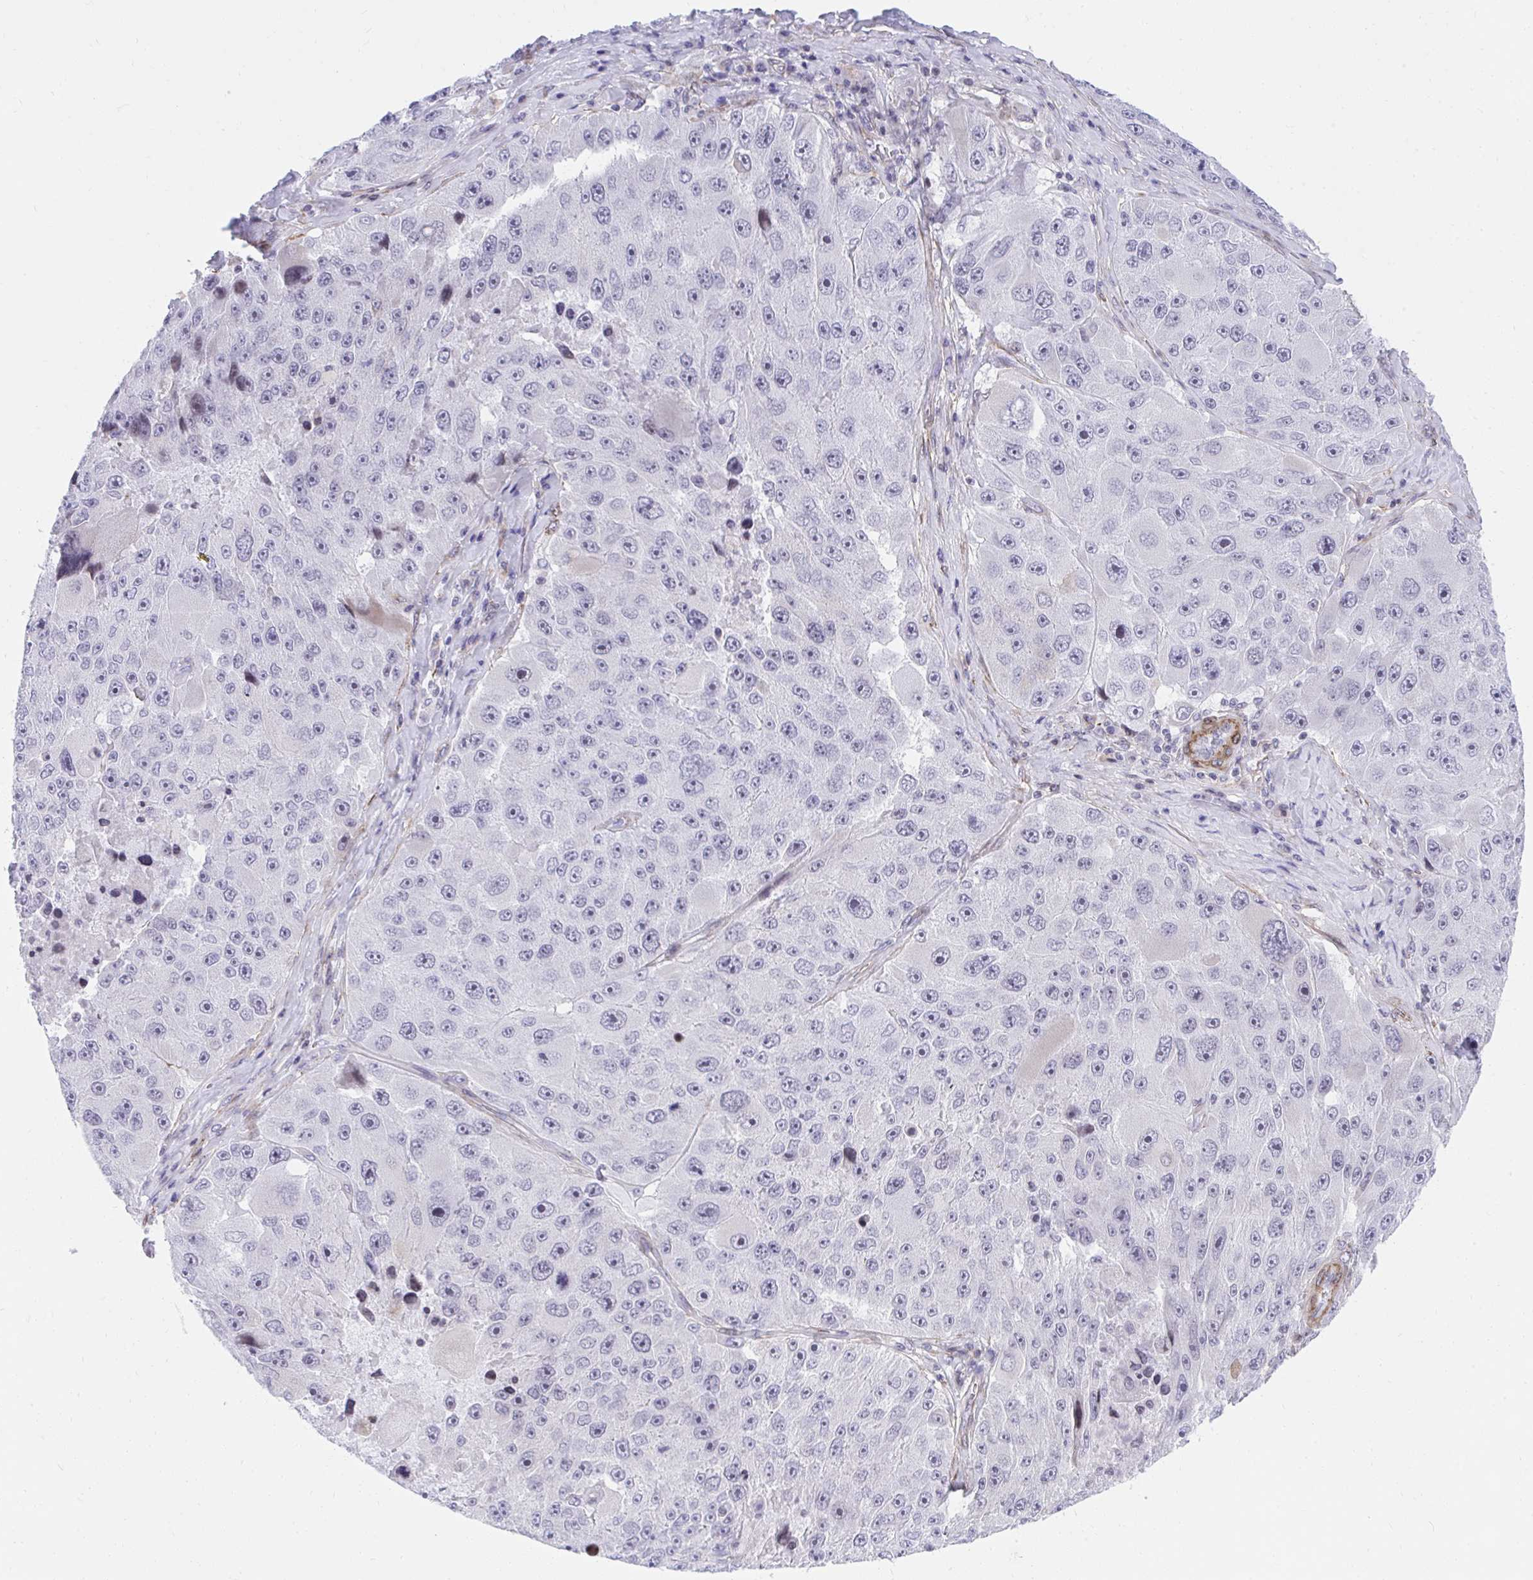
{"staining": {"intensity": "negative", "quantity": "none", "location": "none"}, "tissue": "melanoma", "cell_type": "Tumor cells", "image_type": "cancer", "snomed": [{"axis": "morphology", "description": "Malignant melanoma, Metastatic site"}, {"axis": "topography", "description": "Lymph node"}], "caption": "Micrograph shows no protein positivity in tumor cells of melanoma tissue.", "gene": "KCNN4", "patient": {"sex": "male", "age": 62}}